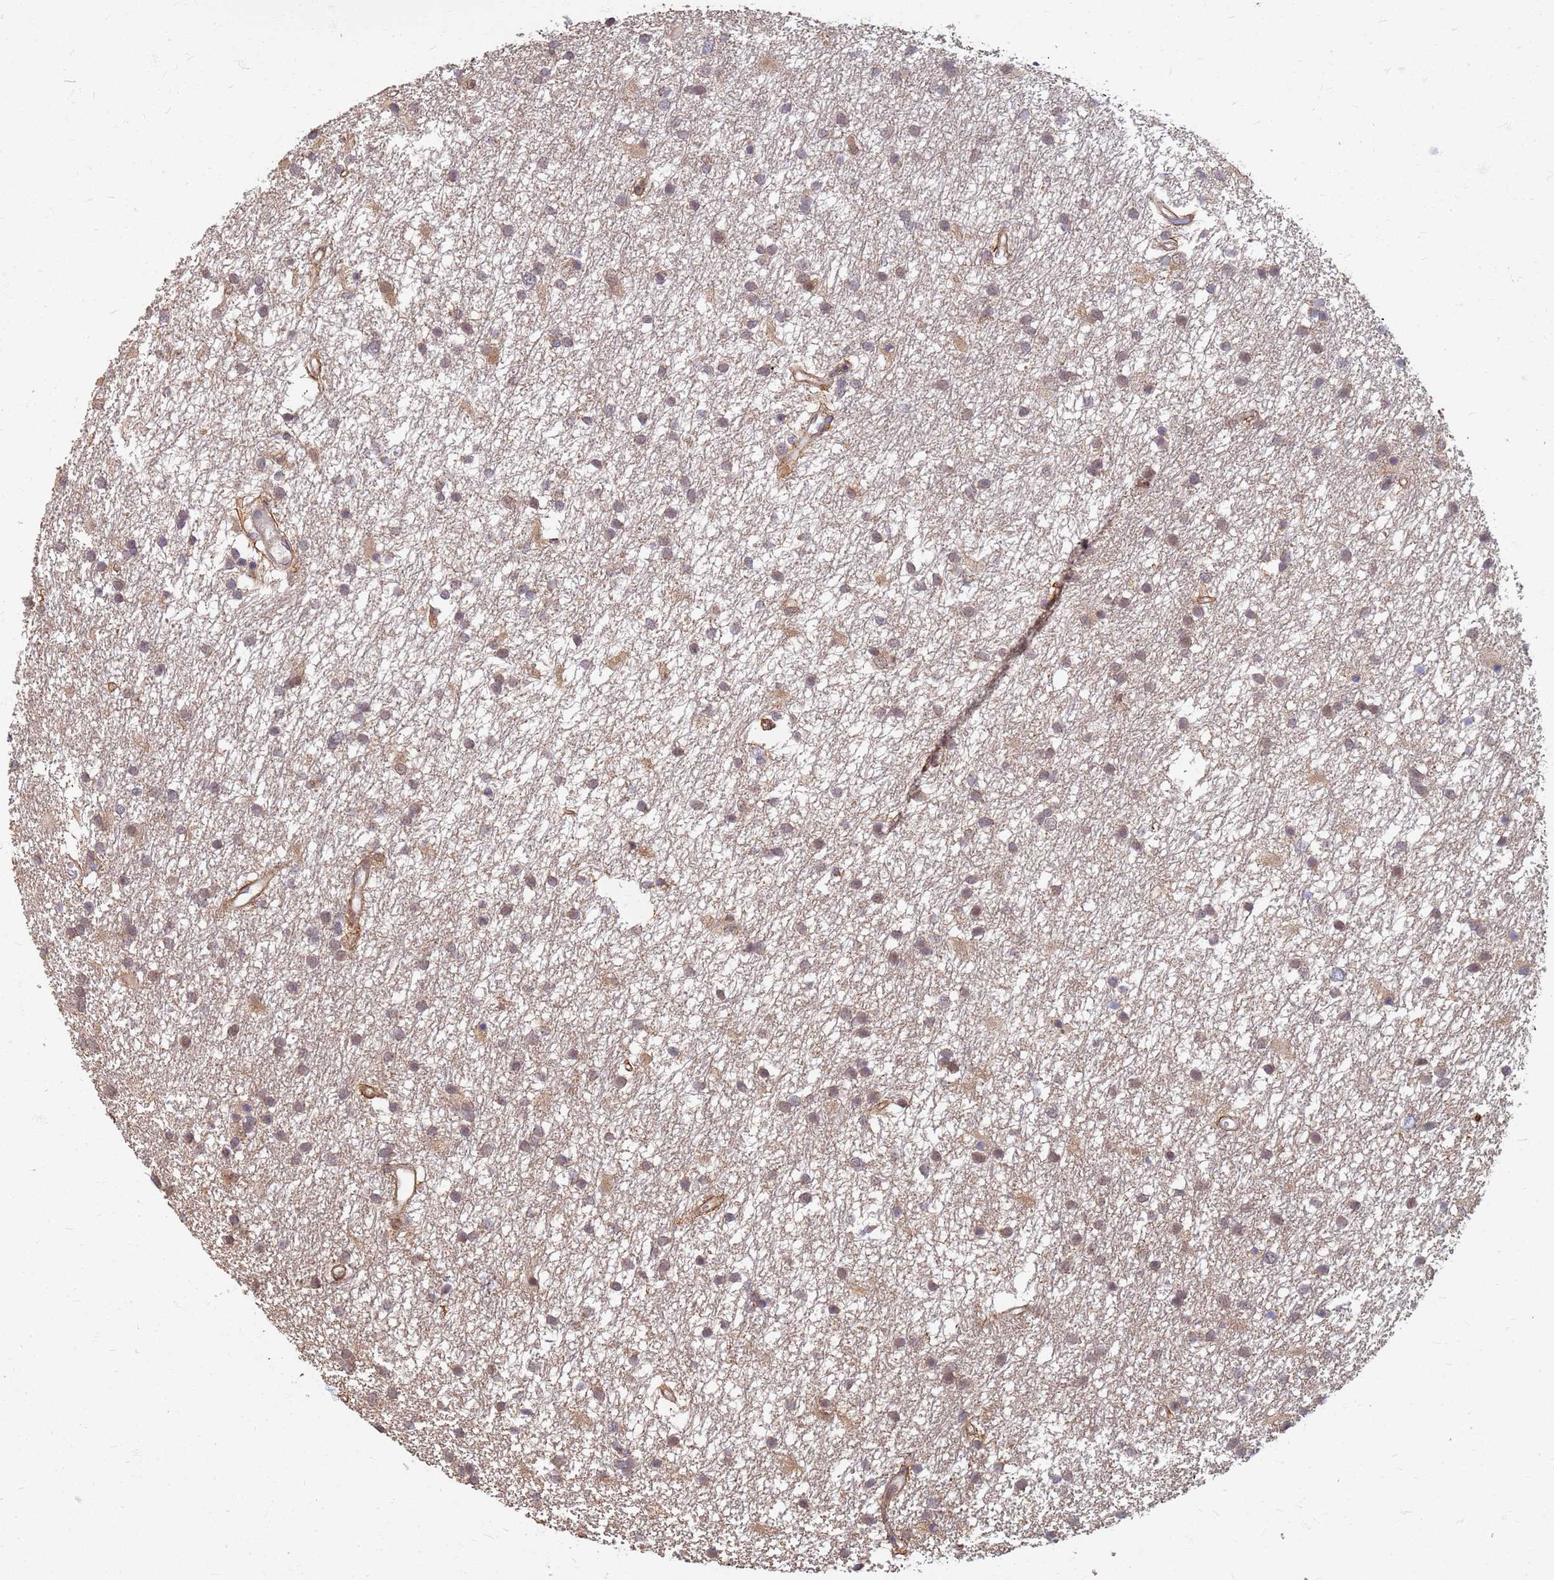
{"staining": {"intensity": "weak", "quantity": ">75%", "location": "cytoplasmic/membranous"}, "tissue": "glioma", "cell_type": "Tumor cells", "image_type": "cancer", "snomed": [{"axis": "morphology", "description": "Glioma, malignant, High grade"}, {"axis": "topography", "description": "Brain"}], "caption": "Glioma stained with a brown dye reveals weak cytoplasmic/membranous positive positivity in approximately >75% of tumor cells.", "gene": "ITGB4", "patient": {"sex": "male", "age": 77}}